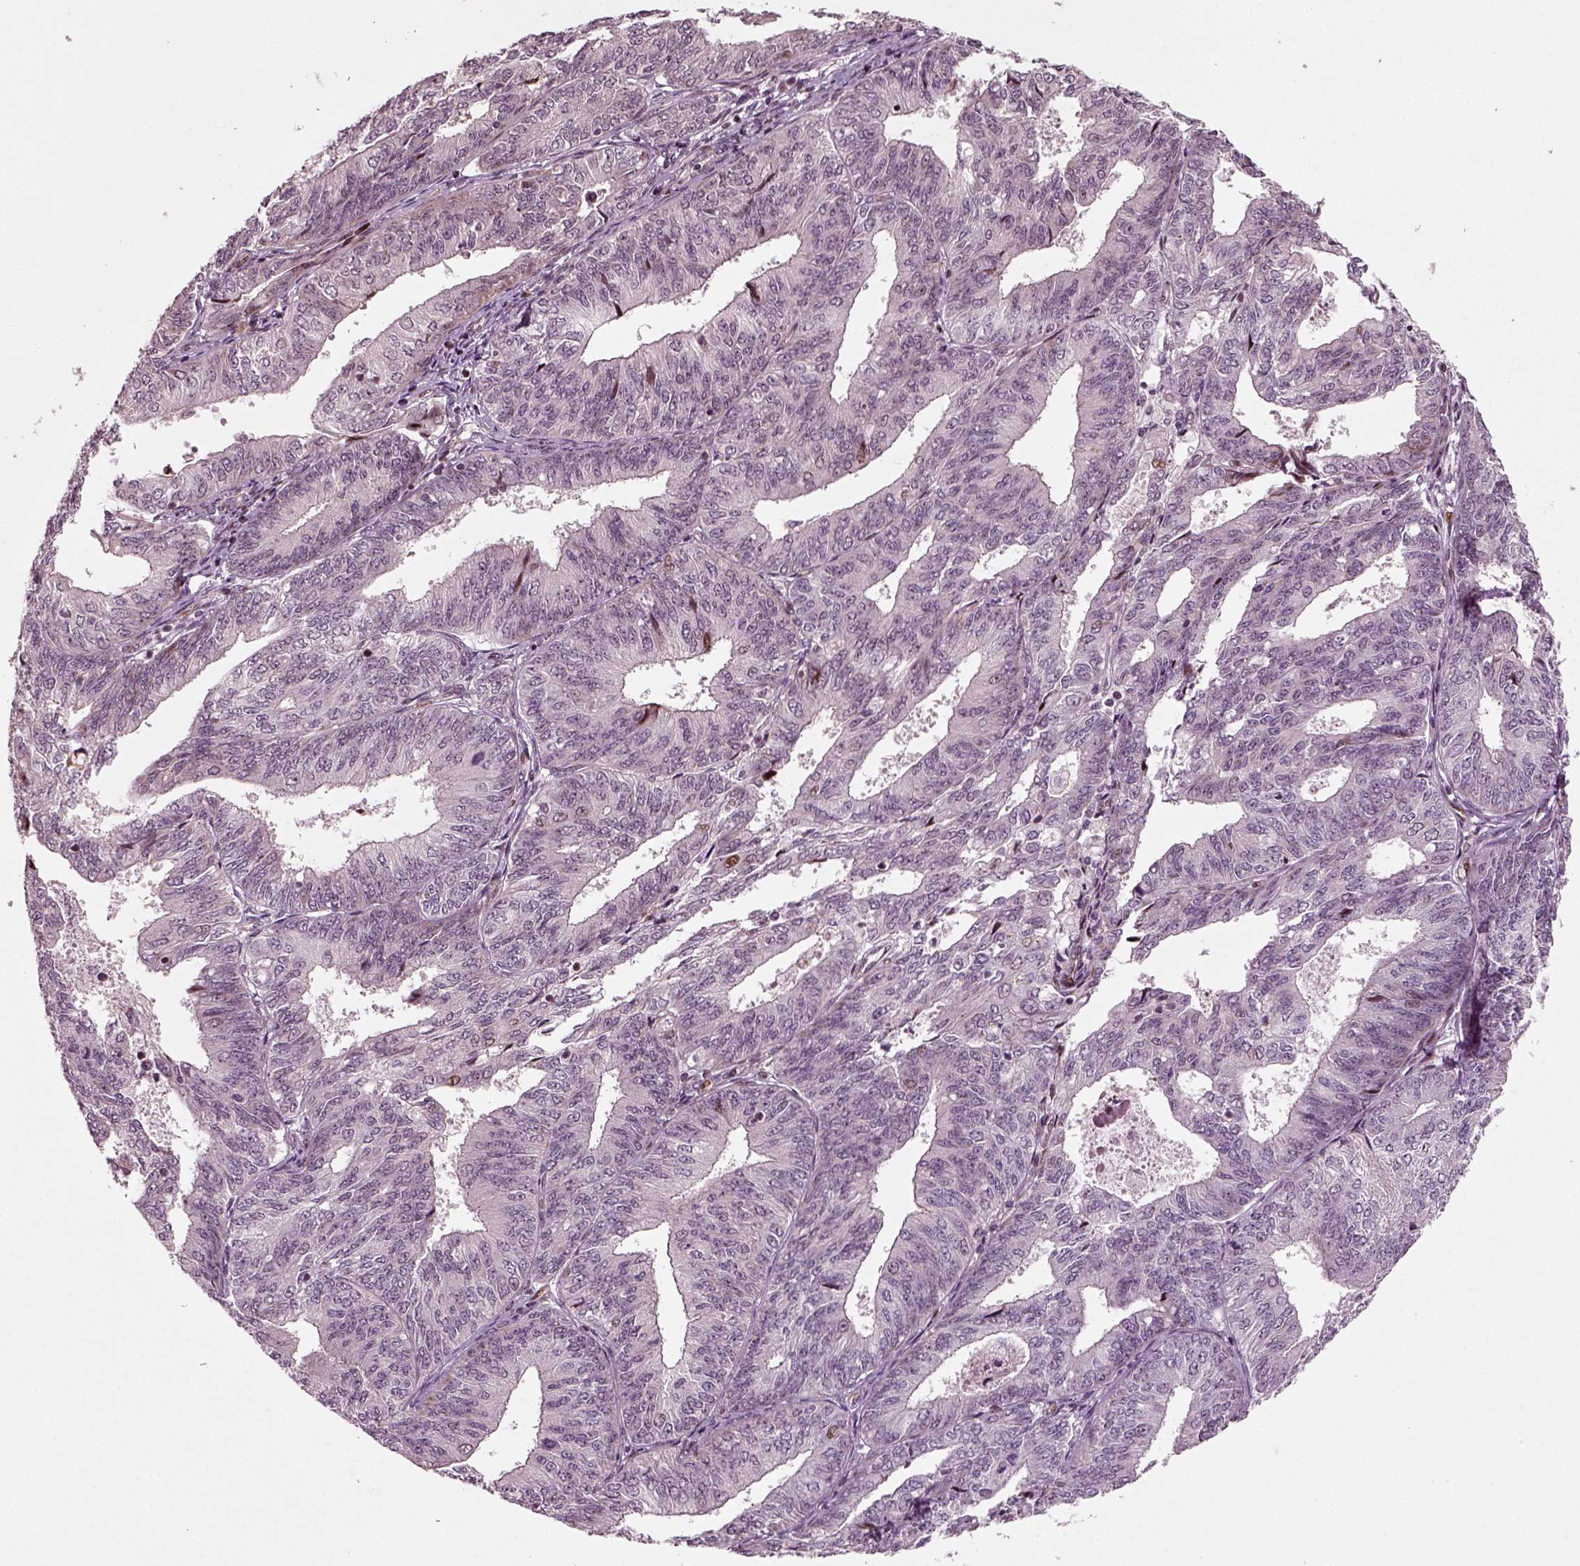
{"staining": {"intensity": "moderate", "quantity": "<25%", "location": "nuclear"}, "tissue": "endometrial cancer", "cell_type": "Tumor cells", "image_type": "cancer", "snomed": [{"axis": "morphology", "description": "Adenocarcinoma, NOS"}, {"axis": "topography", "description": "Endometrium"}], "caption": "Protein expression by immunohistochemistry (IHC) reveals moderate nuclear expression in approximately <25% of tumor cells in adenocarcinoma (endometrial). (IHC, brightfield microscopy, high magnification).", "gene": "CDC14A", "patient": {"sex": "female", "age": 58}}